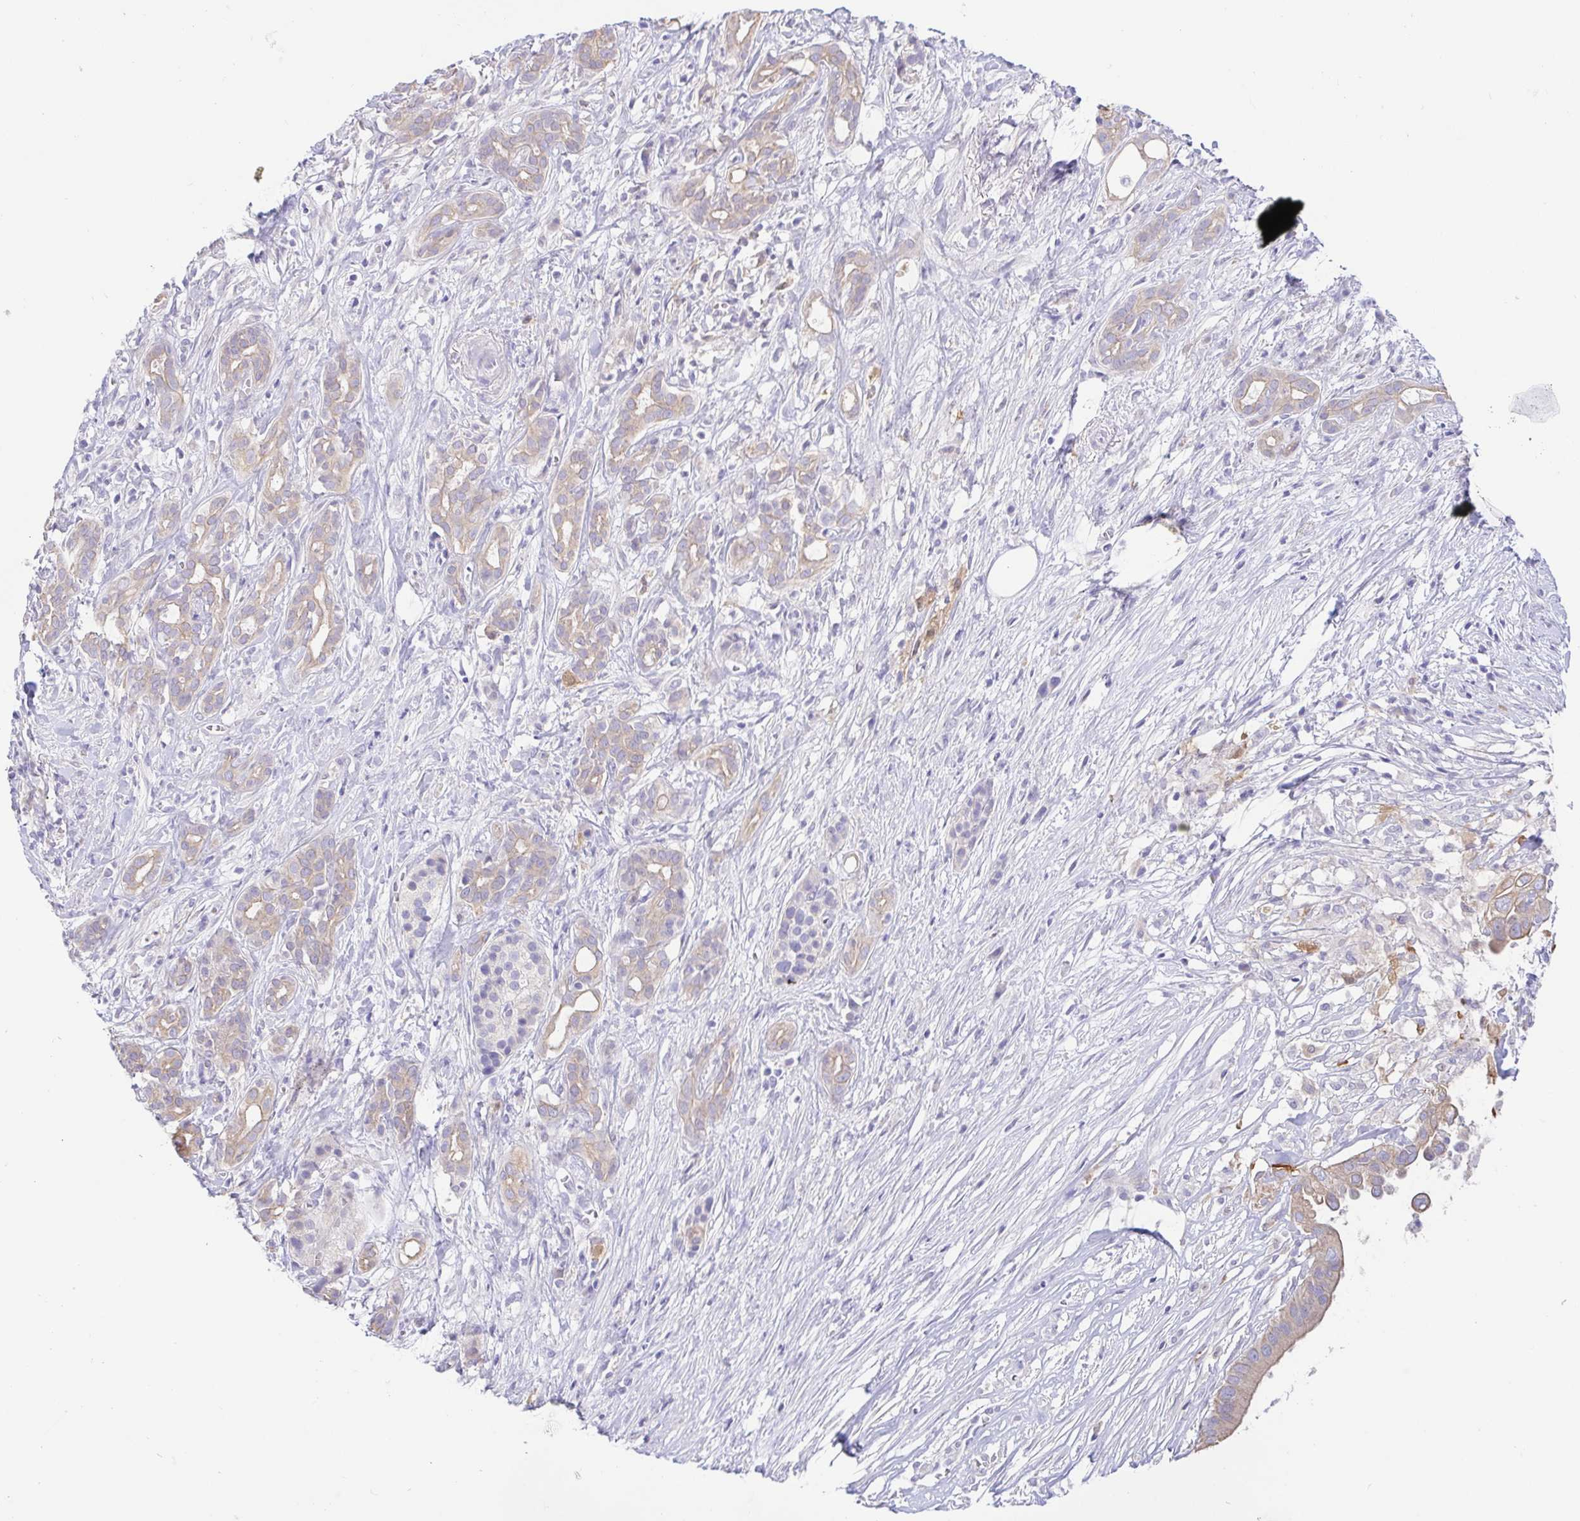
{"staining": {"intensity": "weak", "quantity": ">75%", "location": "cytoplasmic/membranous"}, "tissue": "pancreatic cancer", "cell_type": "Tumor cells", "image_type": "cancer", "snomed": [{"axis": "morphology", "description": "Adenocarcinoma, NOS"}, {"axis": "topography", "description": "Pancreas"}], "caption": "Protein staining displays weak cytoplasmic/membranous positivity in about >75% of tumor cells in pancreatic cancer.", "gene": "FABP3", "patient": {"sex": "male", "age": 61}}